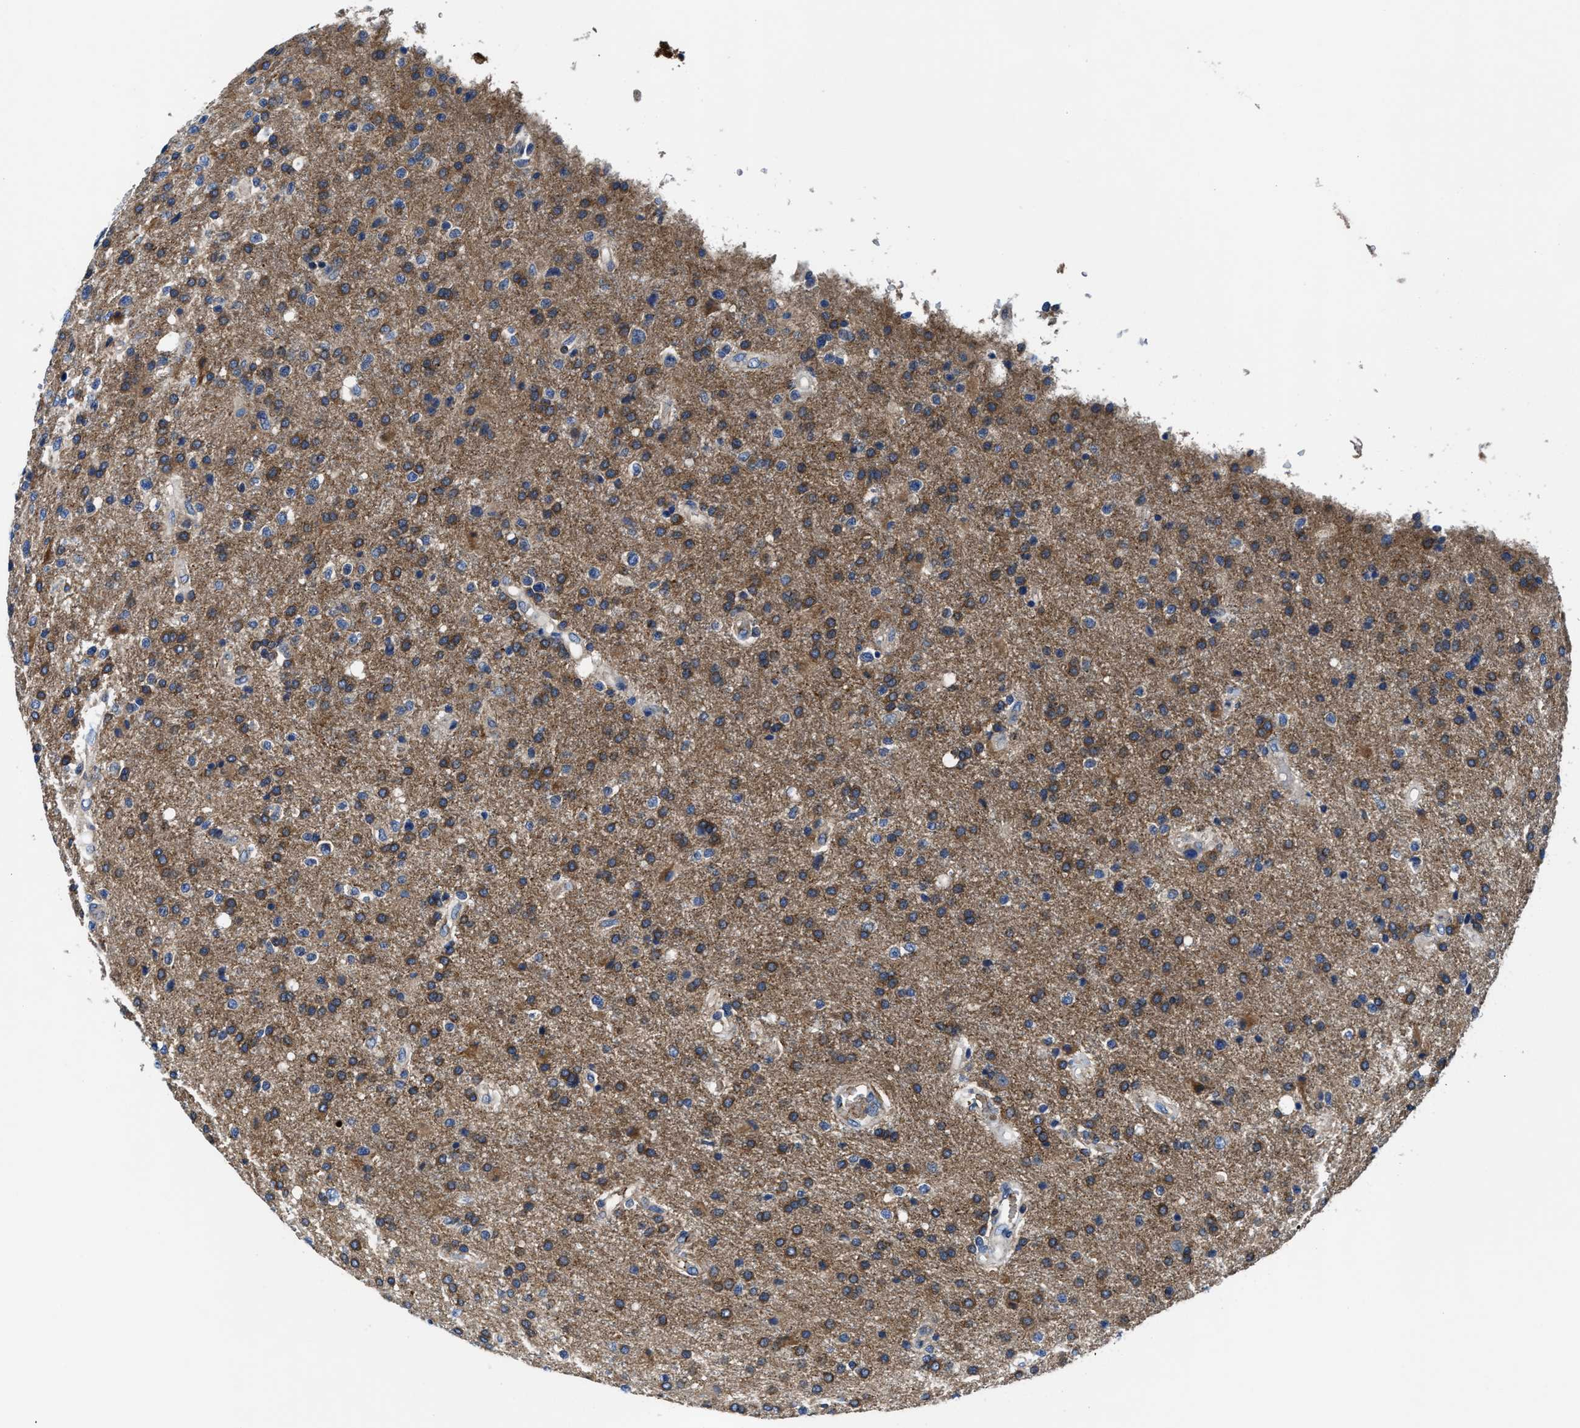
{"staining": {"intensity": "moderate", "quantity": ">75%", "location": "cytoplasmic/membranous"}, "tissue": "glioma", "cell_type": "Tumor cells", "image_type": "cancer", "snomed": [{"axis": "morphology", "description": "Glioma, malignant, High grade"}, {"axis": "topography", "description": "Brain"}], "caption": "Protein expression analysis of human glioma reveals moderate cytoplasmic/membranous positivity in approximately >75% of tumor cells.", "gene": "PHLPP1", "patient": {"sex": "male", "age": 72}}